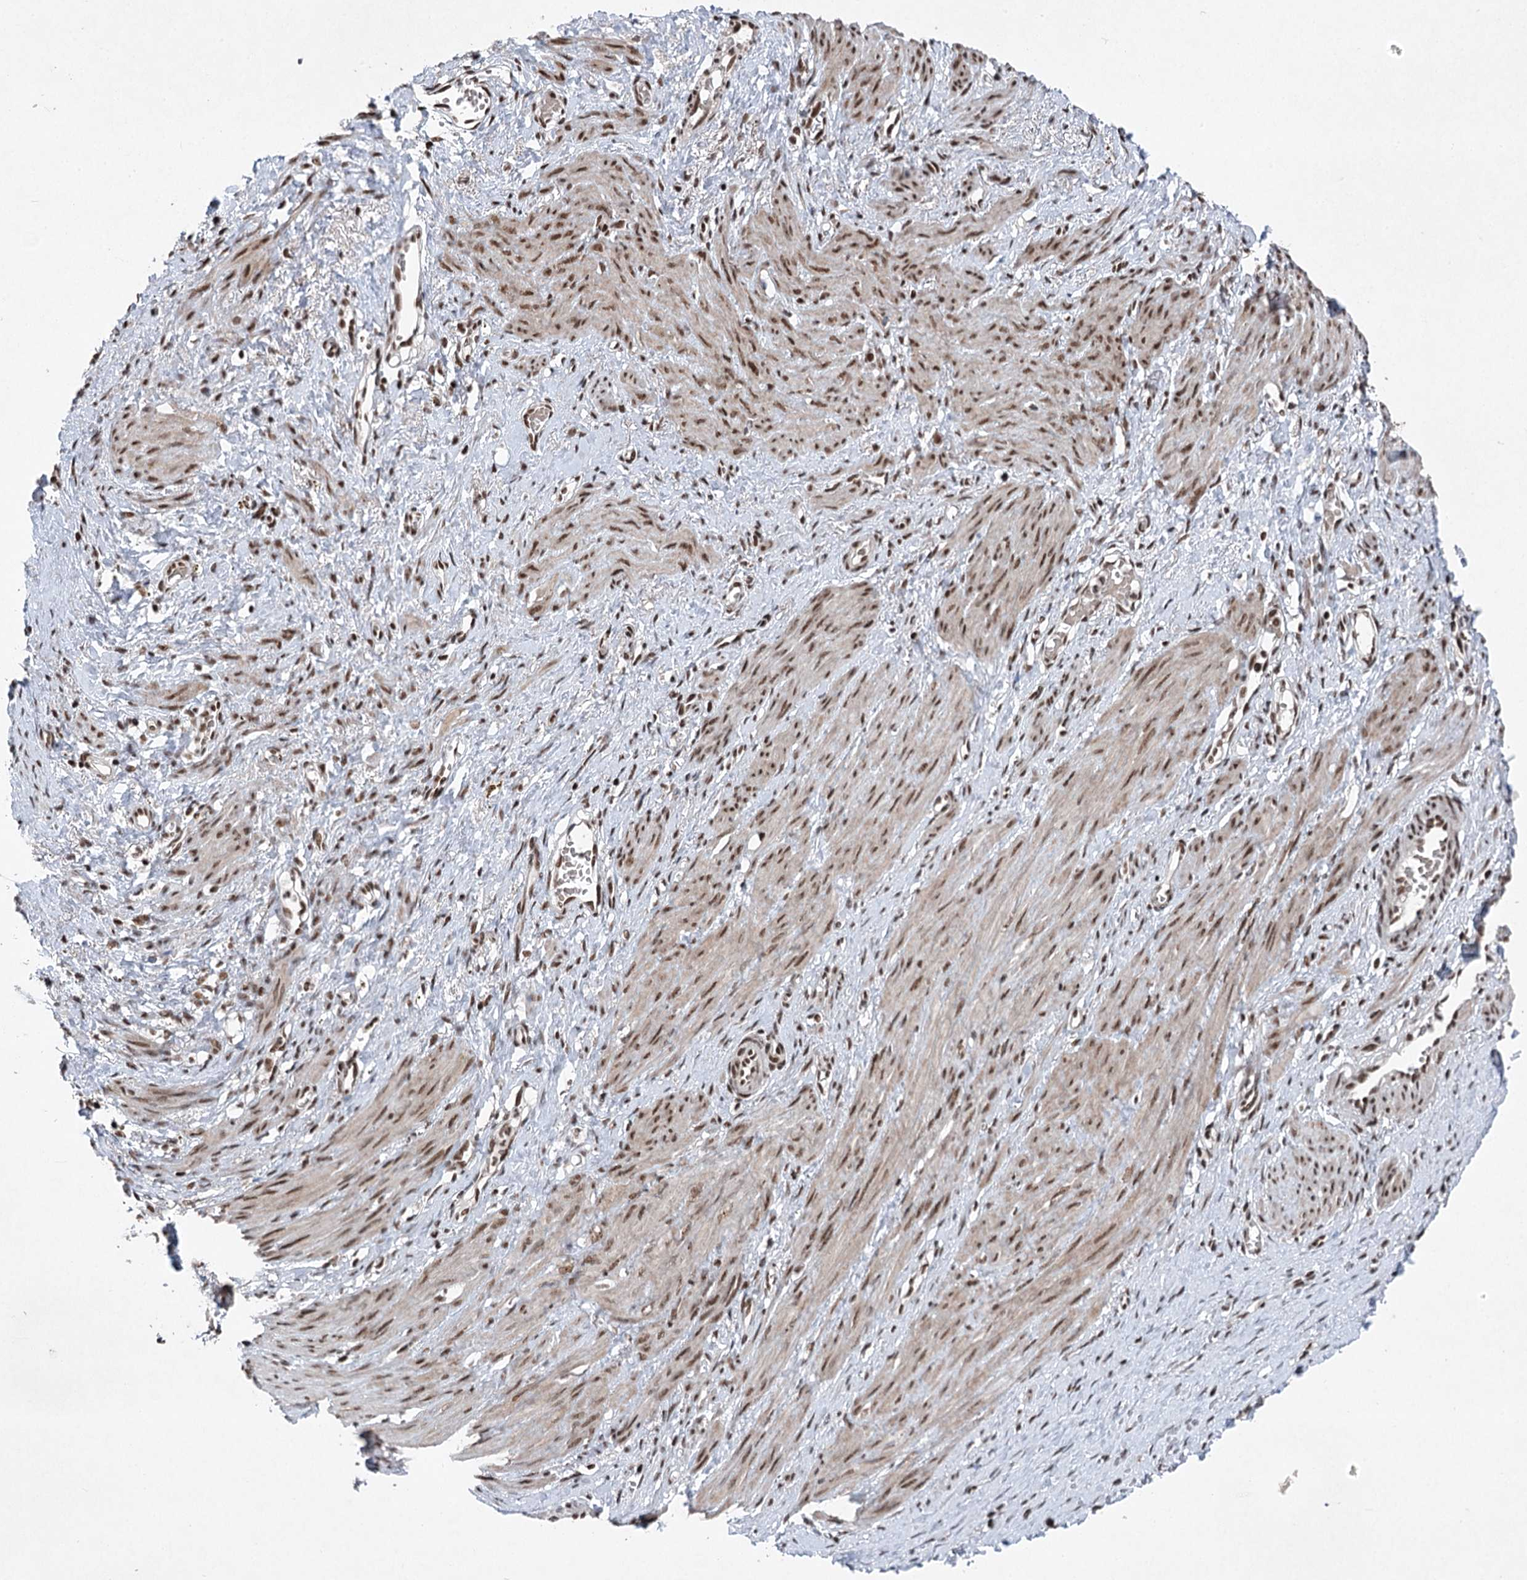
{"staining": {"intensity": "strong", "quantity": "25%-75%", "location": "nuclear"}, "tissue": "smooth muscle", "cell_type": "Smooth muscle cells", "image_type": "normal", "snomed": [{"axis": "morphology", "description": "Normal tissue, NOS"}, {"axis": "topography", "description": "Endometrium"}], "caption": "Immunohistochemical staining of normal human smooth muscle displays high levels of strong nuclear expression in approximately 25%-75% of smooth muscle cells.", "gene": "CGGBP1", "patient": {"sex": "female", "age": 33}}